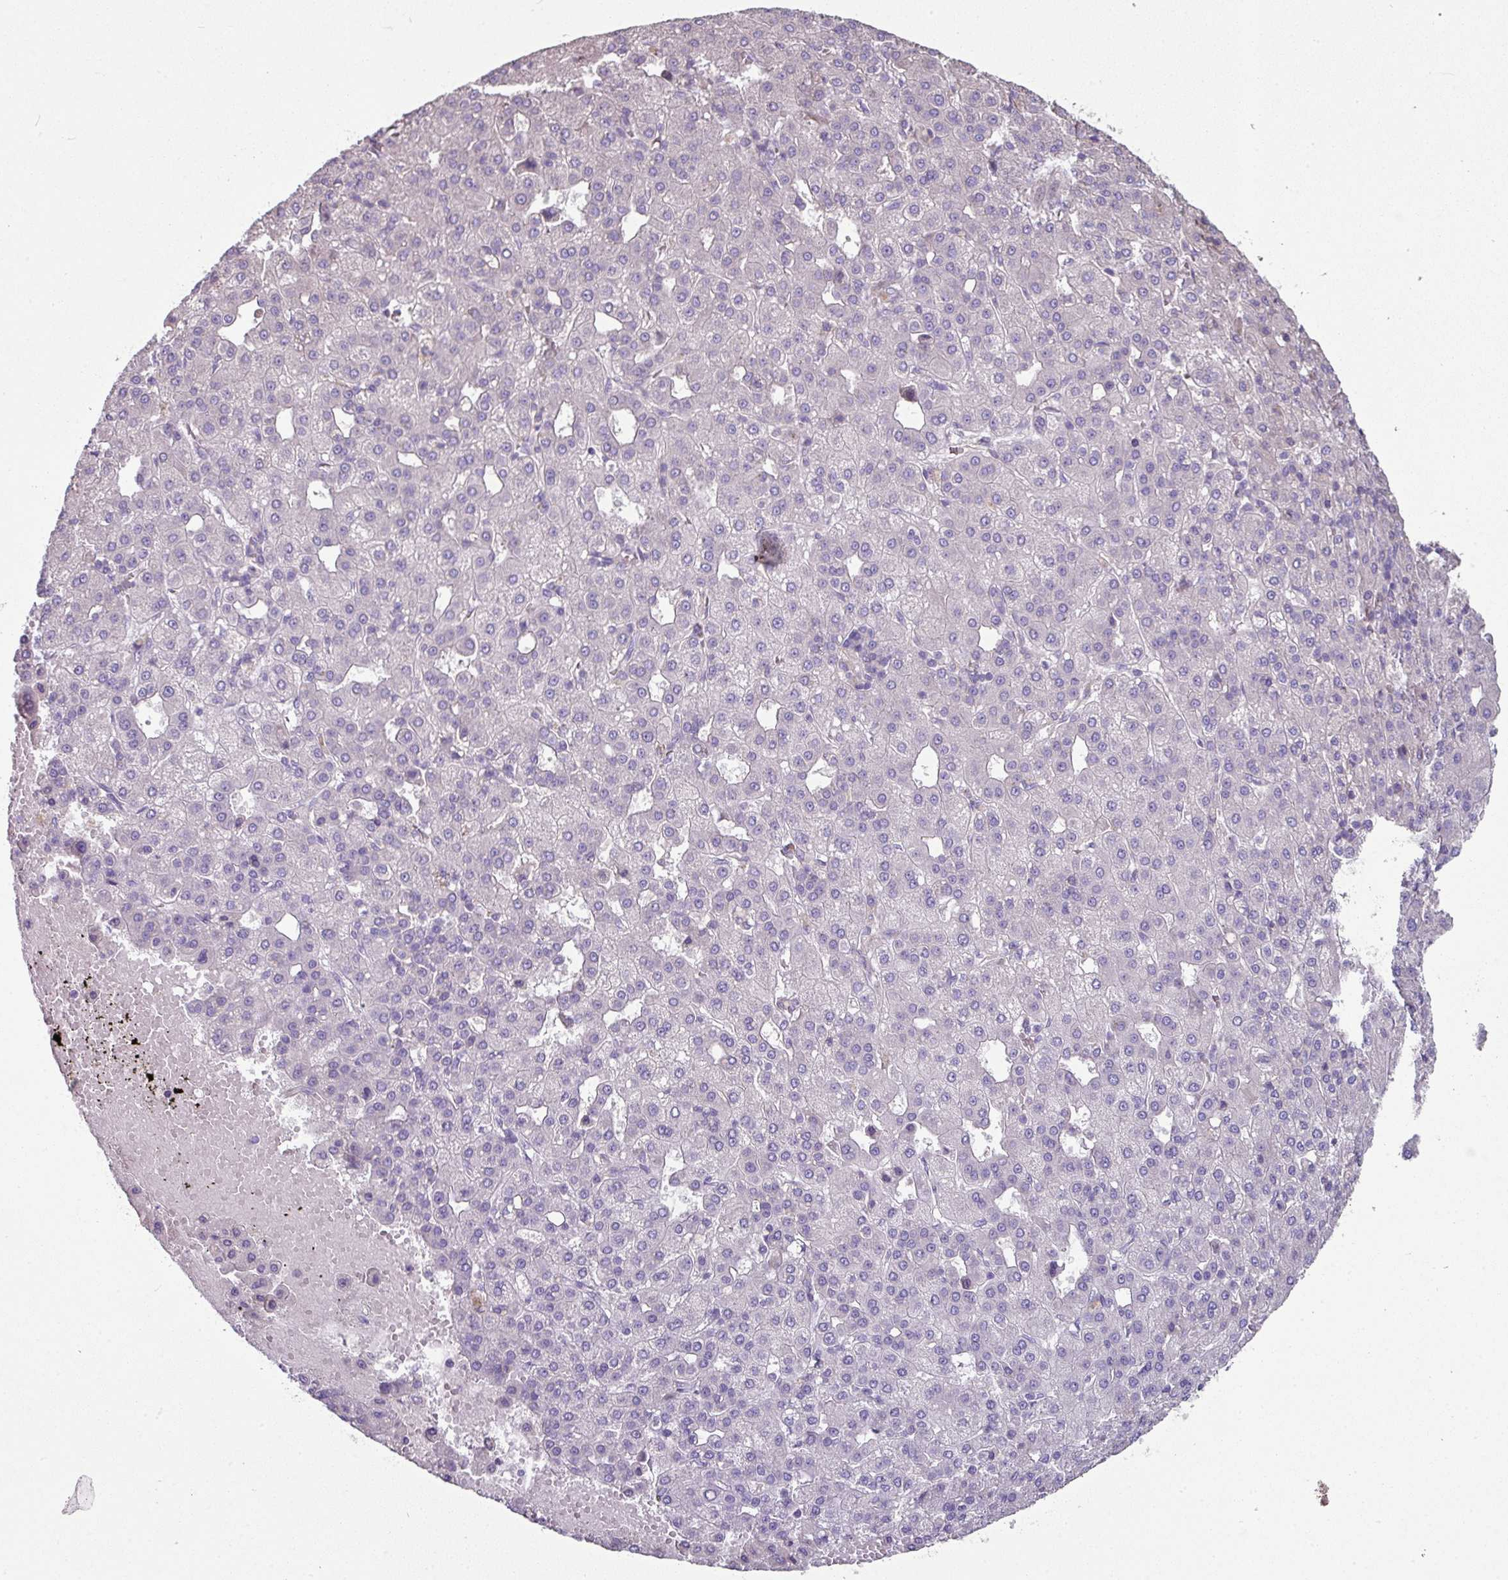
{"staining": {"intensity": "negative", "quantity": "none", "location": "none"}, "tissue": "liver cancer", "cell_type": "Tumor cells", "image_type": "cancer", "snomed": [{"axis": "morphology", "description": "Carcinoma, Hepatocellular, NOS"}, {"axis": "topography", "description": "Liver"}], "caption": "A photomicrograph of human liver cancer is negative for staining in tumor cells.", "gene": "LRRC9", "patient": {"sex": "male", "age": 65}}